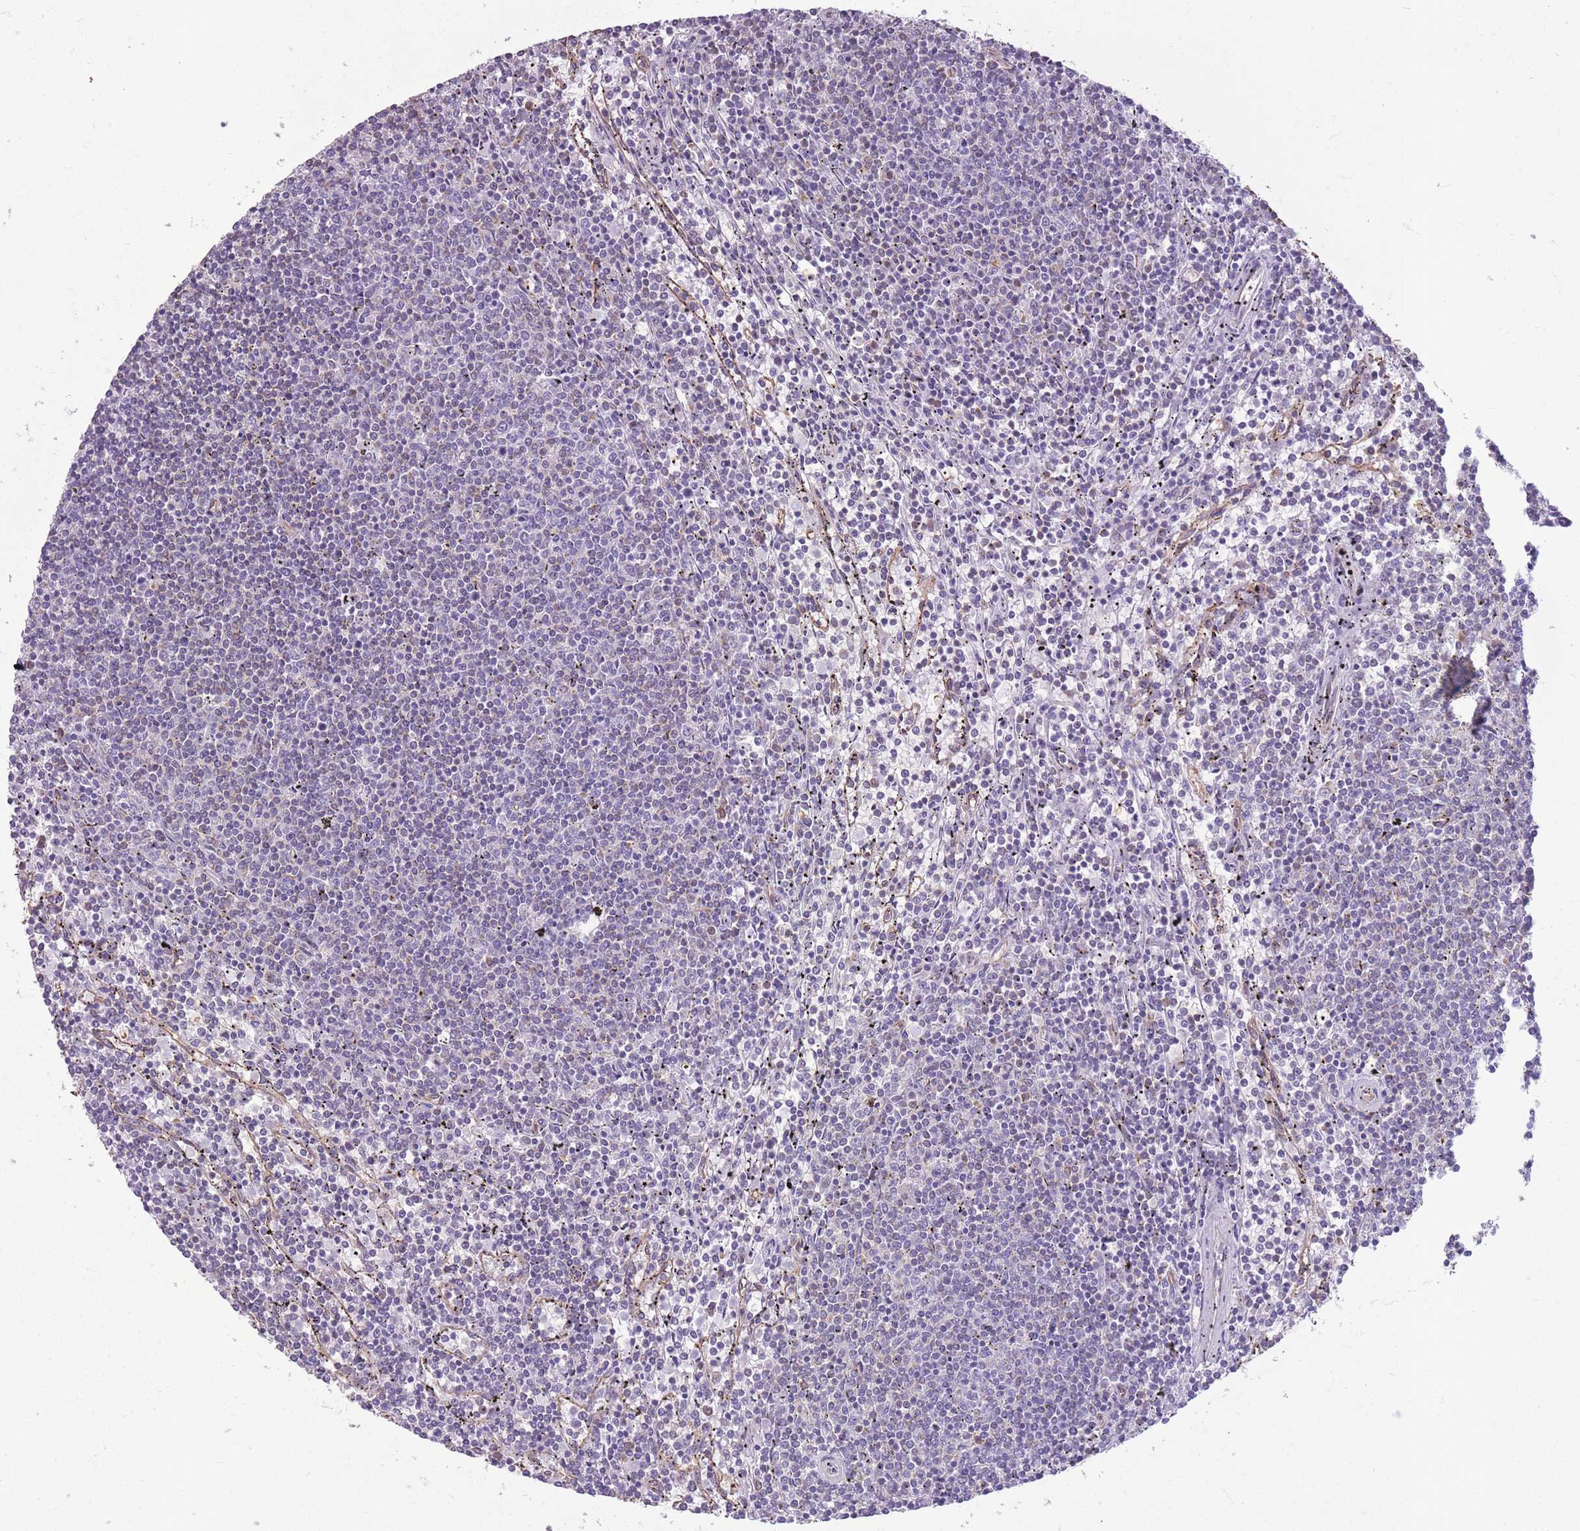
{"staining": {"intensity": "negative", "quantity": "none", "location": "none"}, "tissue": "lymphoma", "cell_type": "Tumor cells", "image_type": "cancer", "snomed": [{"axis": "morphology", "description": "Malignant lymphoma, non-Hodgkin's type, Low grade"}, {"axis": "topography", "description": "Spleen"}], "caption": "A photomicrograph of human low-grade malignant lymphoma, non-Hodgkin's type is negative for staining in tumor cells.", "gene": "ADD1", "patient": {"sex": "female", "age": 50}}